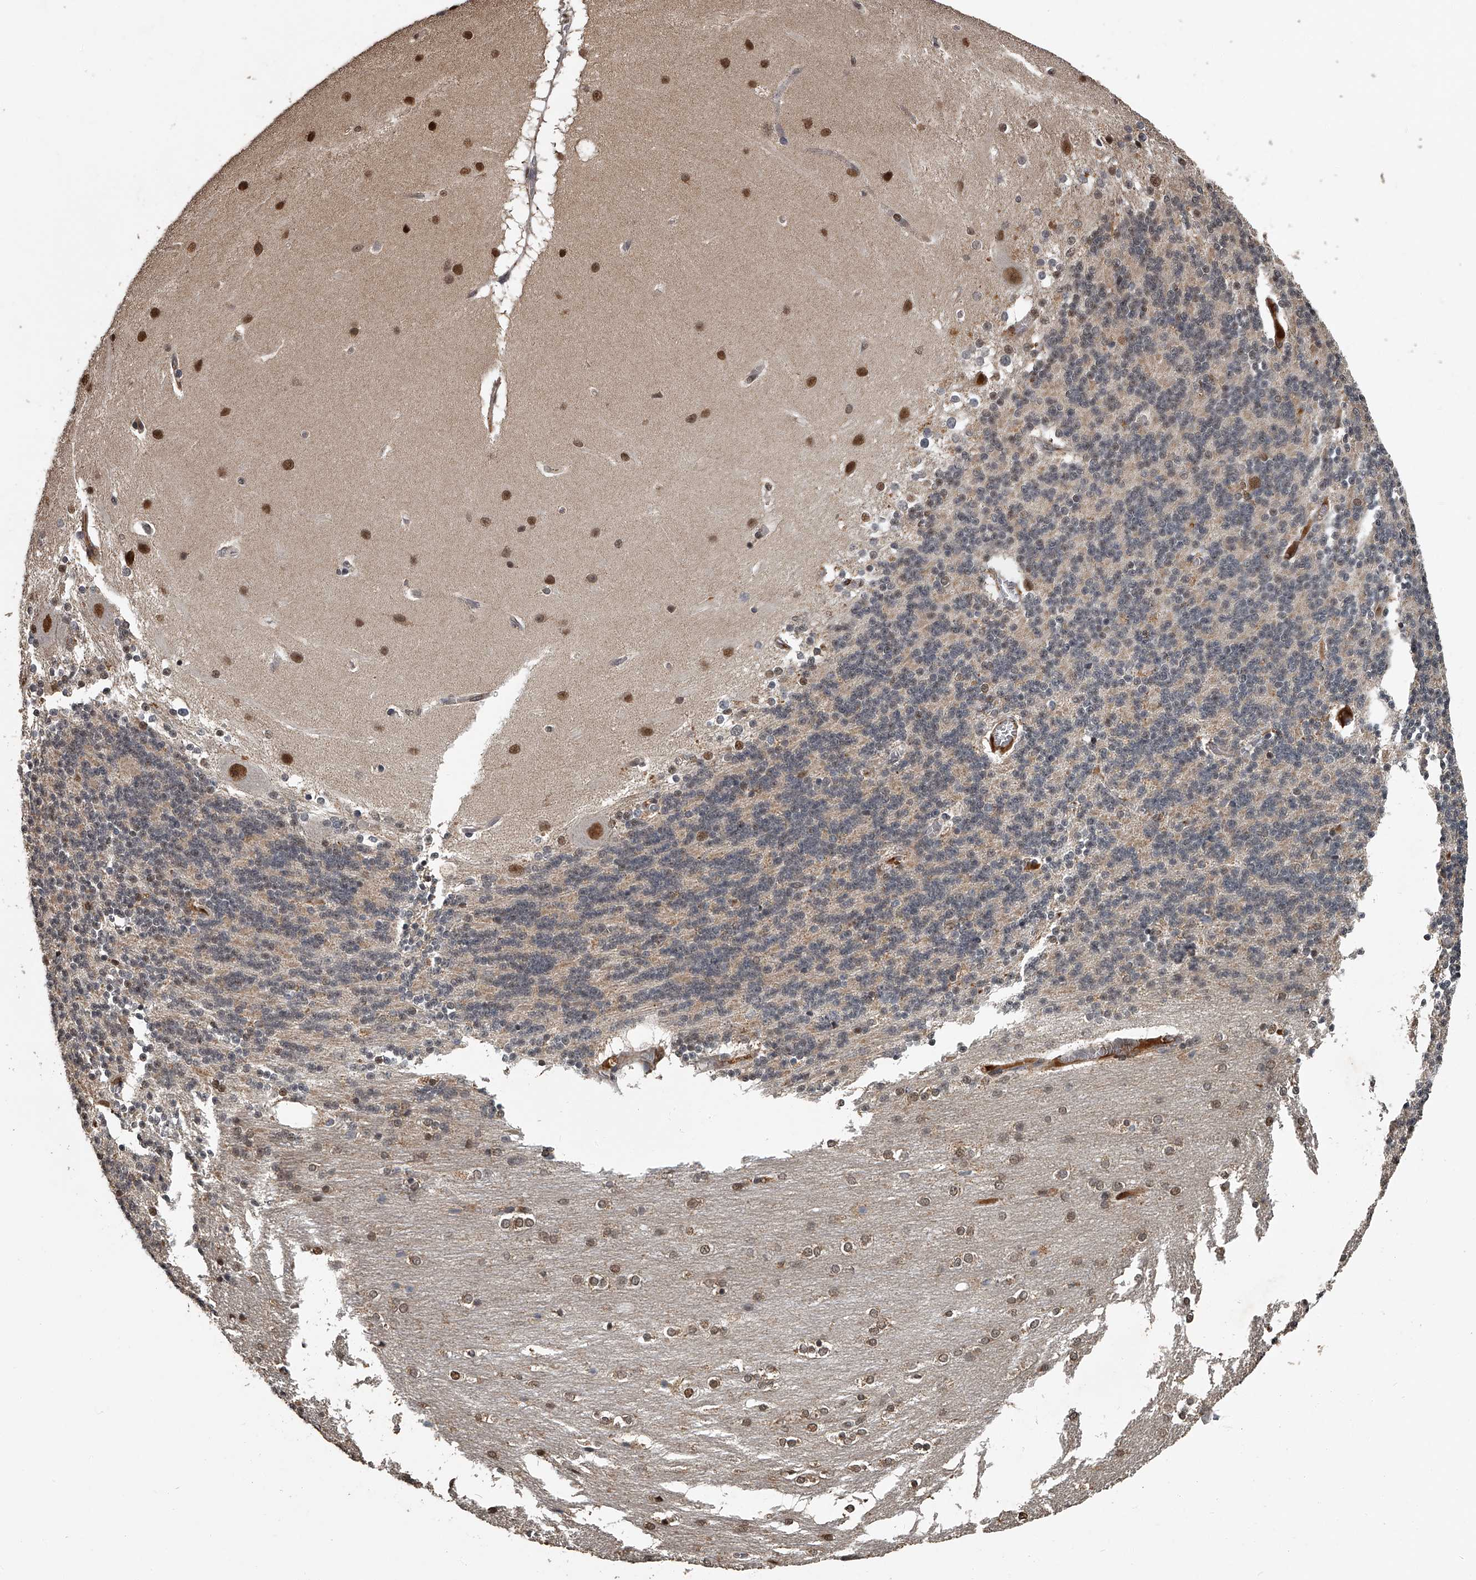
{"staining": {"intensity": "moderate", "quantity": "25%-75%", "location": "cytoplasmic/membranous,nuclear"}, "tissue": "cerebellum", "cell_type": "Cells in granular layer", "image_type": "normal", "snomed": [{"axis": "morphology", "description": "Normal tissue, NOS"}, {"axis": "topography", "description": "Cerebellum"}], "caption": "An IHC micrograph of normal tissue is shown. Protein staining in brown labels moderate cytoplasmic/membranous,nuclear positivity in cerebellum within cells in granular layer.", "gene": "PLEKHG1", "patient": {"sex": "female", "age": 54}}